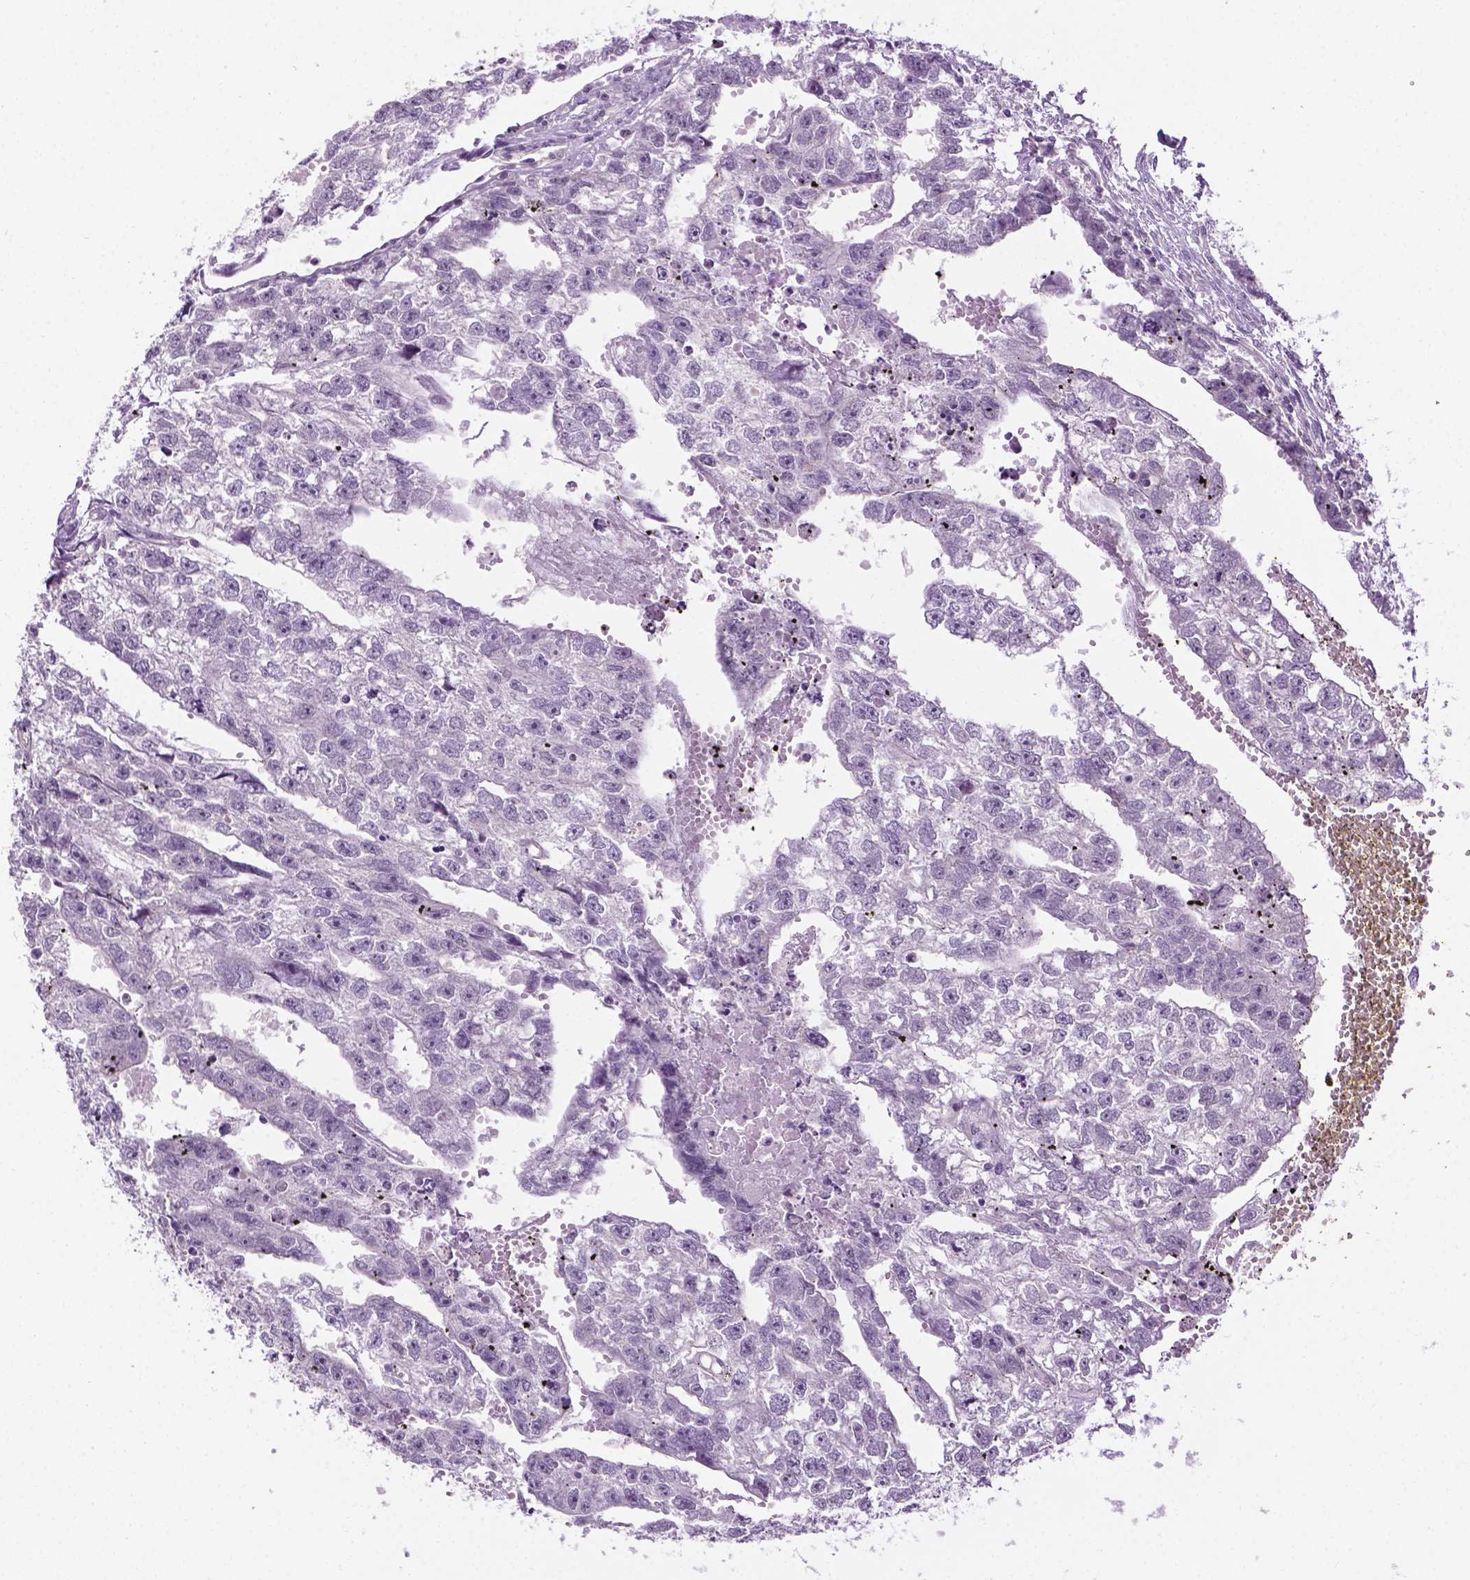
{"staining": {"intensity": "negative", "quantity": "none", "location": "none"}, "tissue": "testis cancer", "cell_type": "Tumor cells", "image_type": "cancer", "snomed": [{"axis": "morphology", "description": "Carcinoma, Embryonal, NOS"}, {"axis": "morphology", "description": "Teratoma, malignant, NOS"}, {"axis": "topography", "description": "Testis"}], "caption": "Immunohistochemical staining of testis embryonal carcinoma exhibits no significant expression in tumor cells. (DAB immunohistochemistry (IHC) visualized using brightfield microscopy, high magnification).", "gene": "DENND4A", "patient": {"sex": "male", "age": 44}}